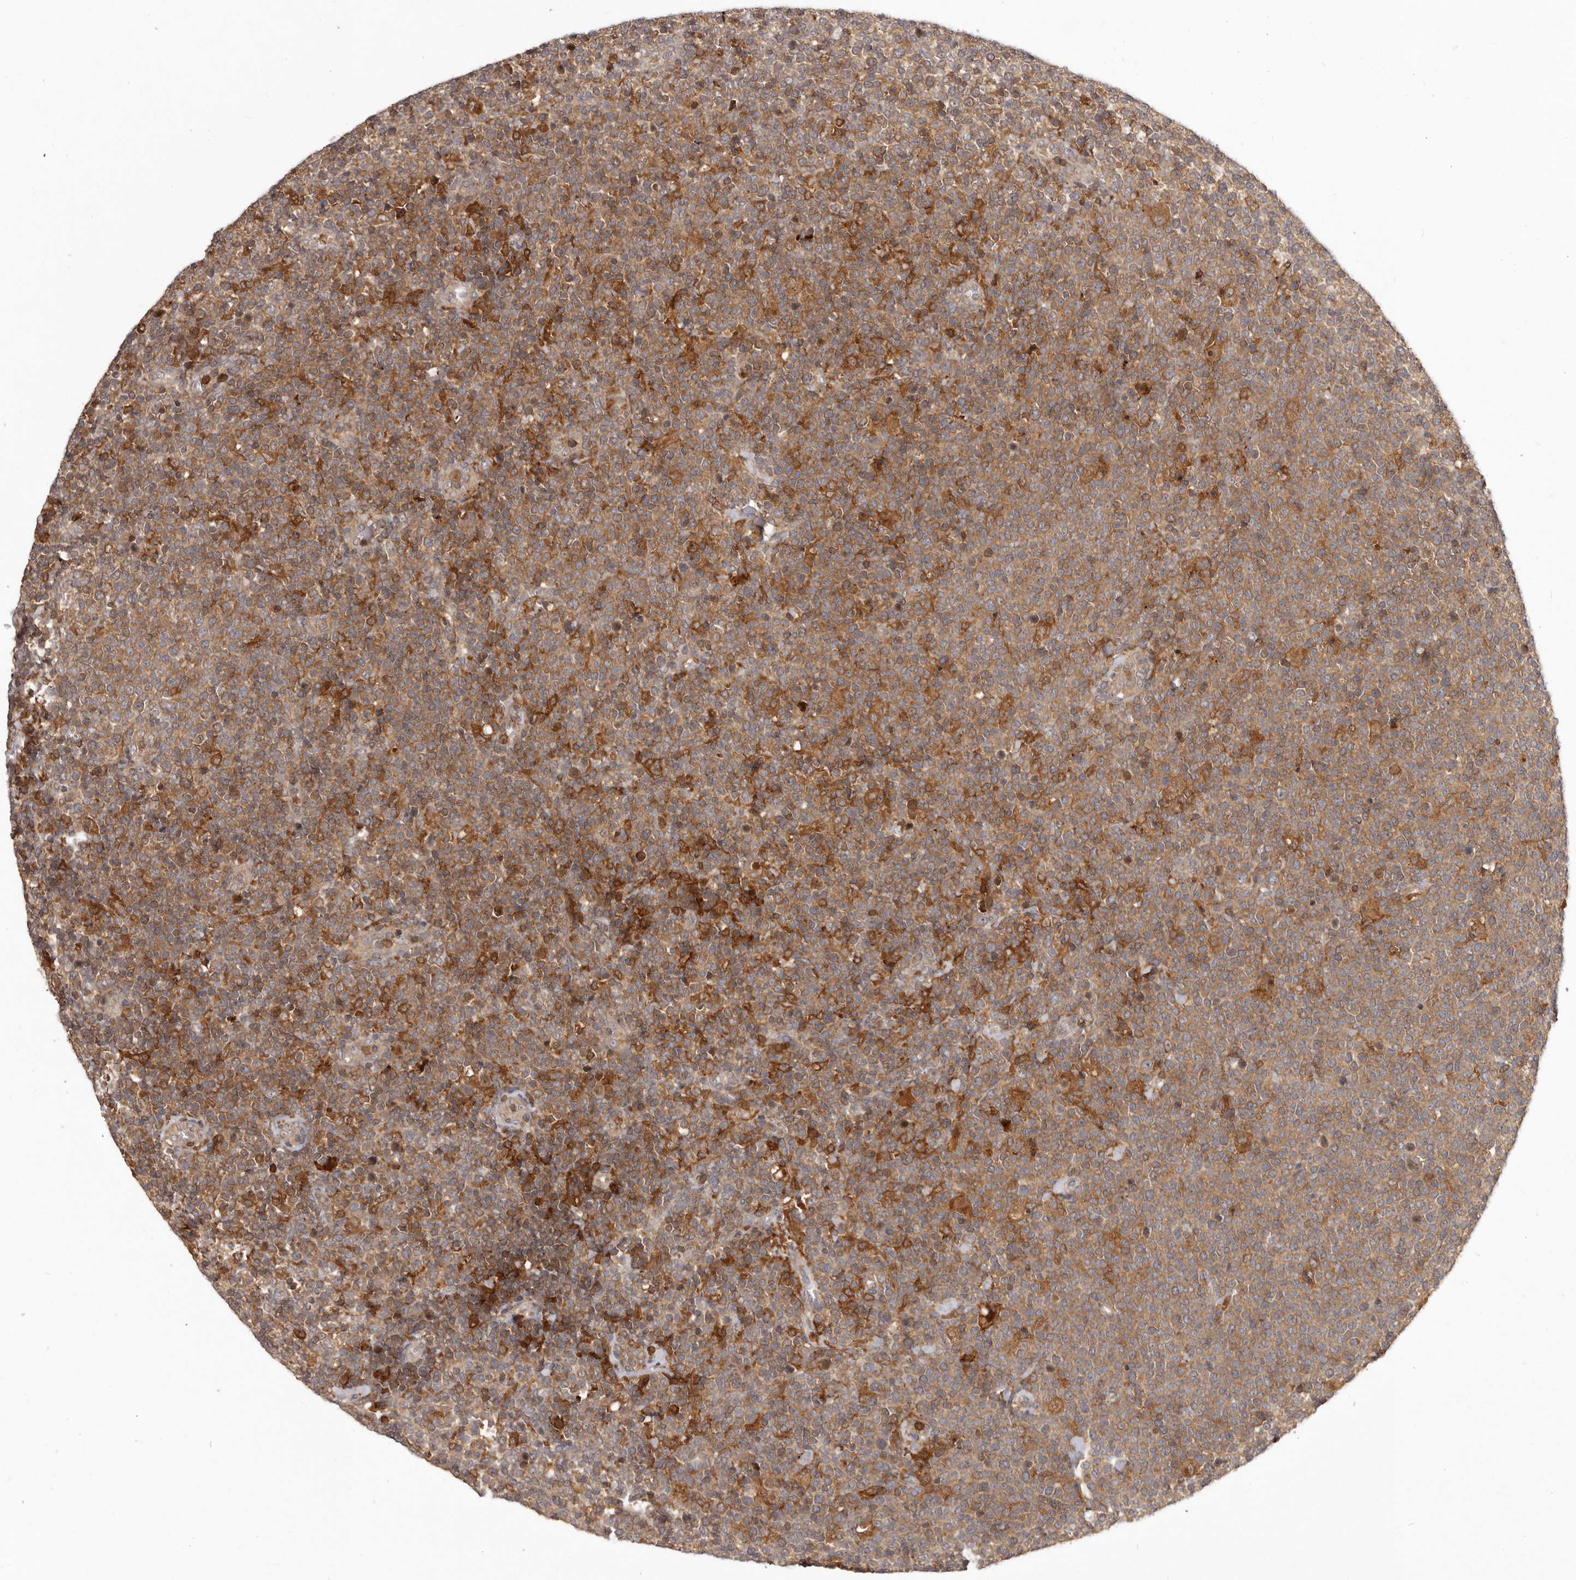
{"staining": {"intensity": "moderate", "quantity": ">75%", "location": "cytoplasmic/membranous"}, "tissue": "lymphoma", "cell_type": "Tumor cells", "image_type": "cancer", "snomed": [{"axis": "morphology", "description": "Malignant lymphoma, non-Hodgkin's type, High grade"}, {"axis": "topography", "description": "Lymph node"}], "caption": "The photomicrograph exhibits staining of malignant lymphoma, non-Hodgkin's type (high-grade), revealing moderate cytoplasmic/membranous protein staining (brown color) within tumor cells.", "gene": "RNF187", "patient": {"sex": "male", "age": 61}}